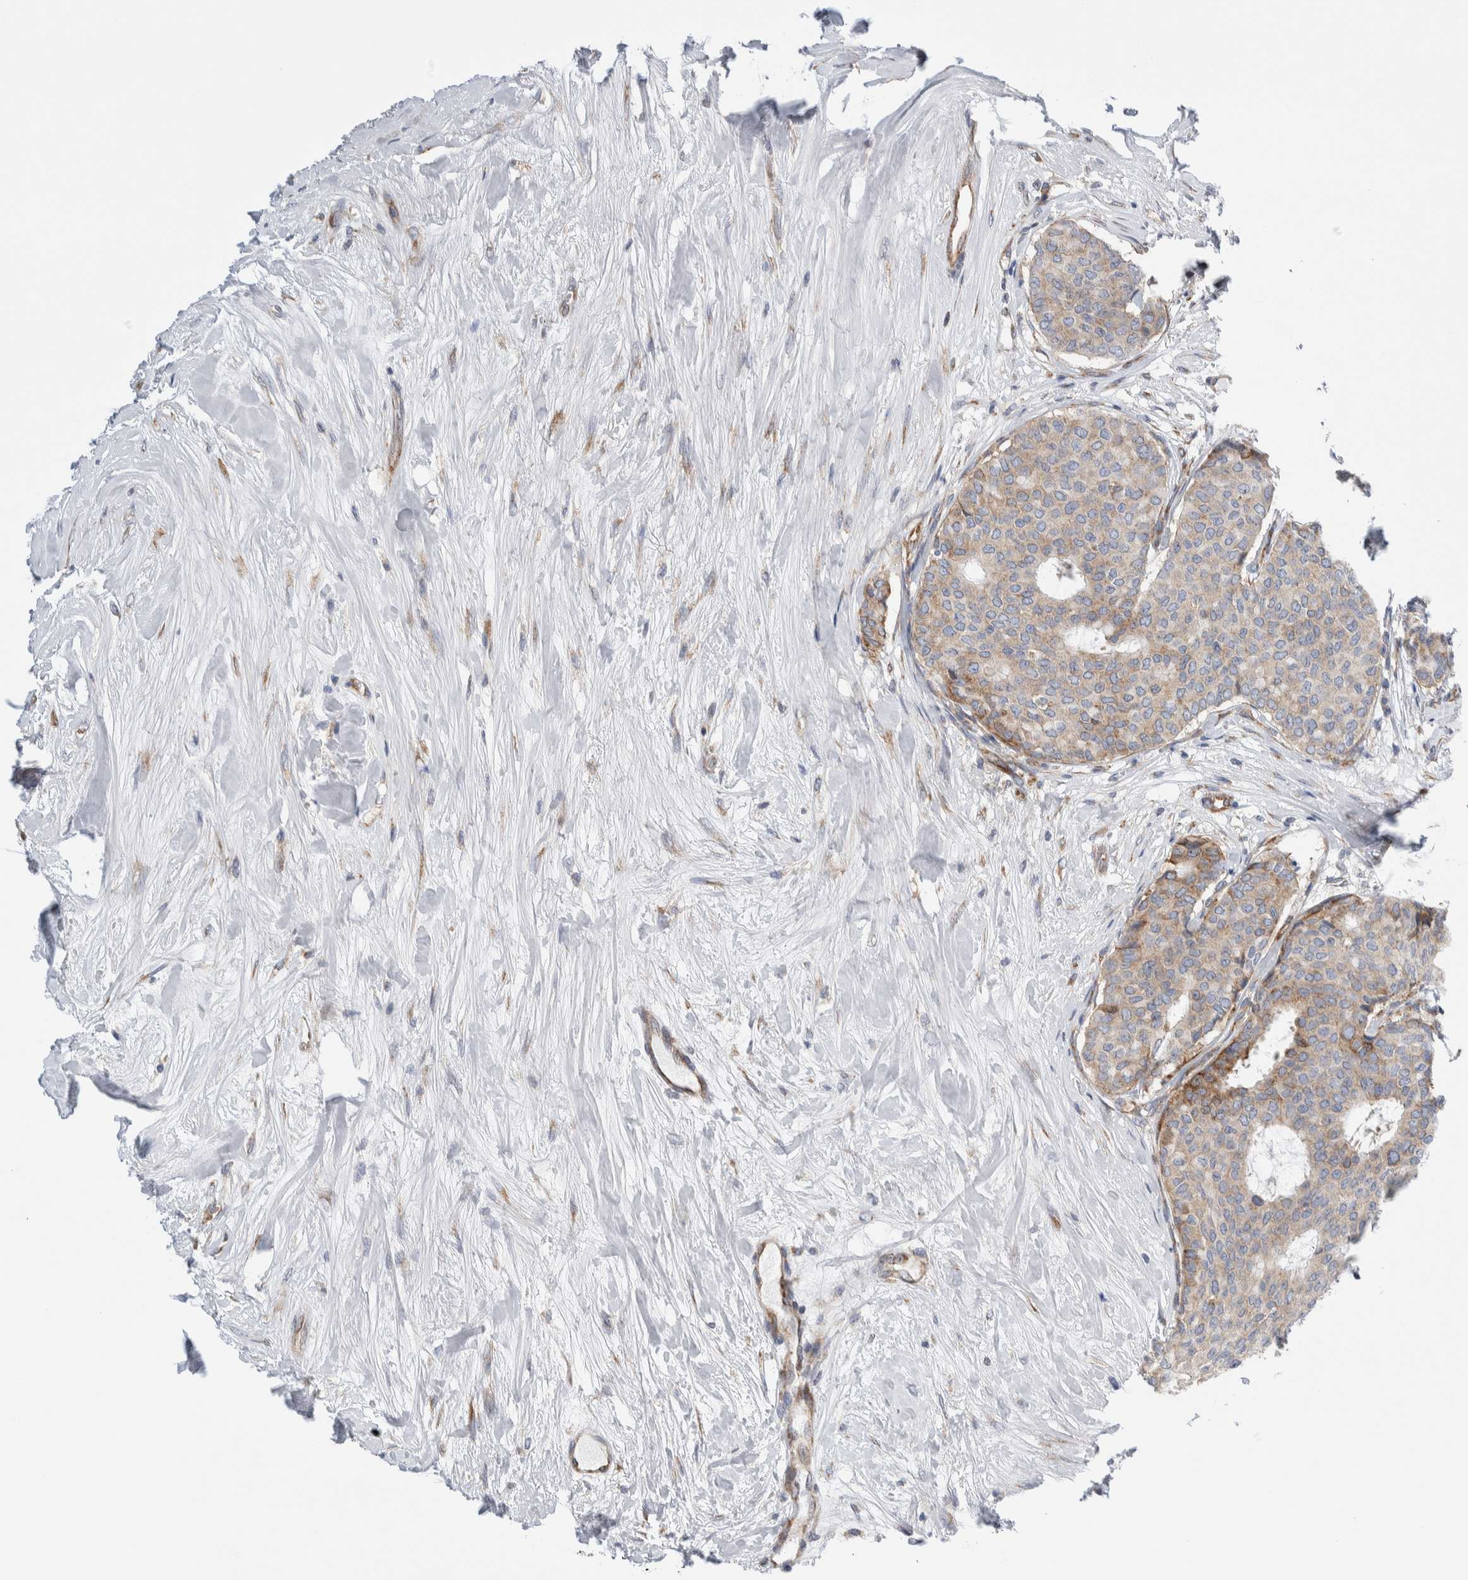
{"staining": {"intensity": "weak", "quantity": ">75%", "location": "cytoplasmic/membranous"}, "tissue": "breast cancer", "cell_type": "Tumor cells", "image_type": "cancer", "snomed": [{"axis": "morphology", "description": "Duct carcinoma"}, {"axis": "topography", "description": "Breast"}], "caption": "This micrograph reveals immunohistochemistry (IHC) staining of human invasive ductal carcinoma (breast), with low weak cytoplasmic/membranous positivity in approximately >75% of tumor cells.", "gene": "RACK1", "patient": {"sex": "female", "age": 75}}